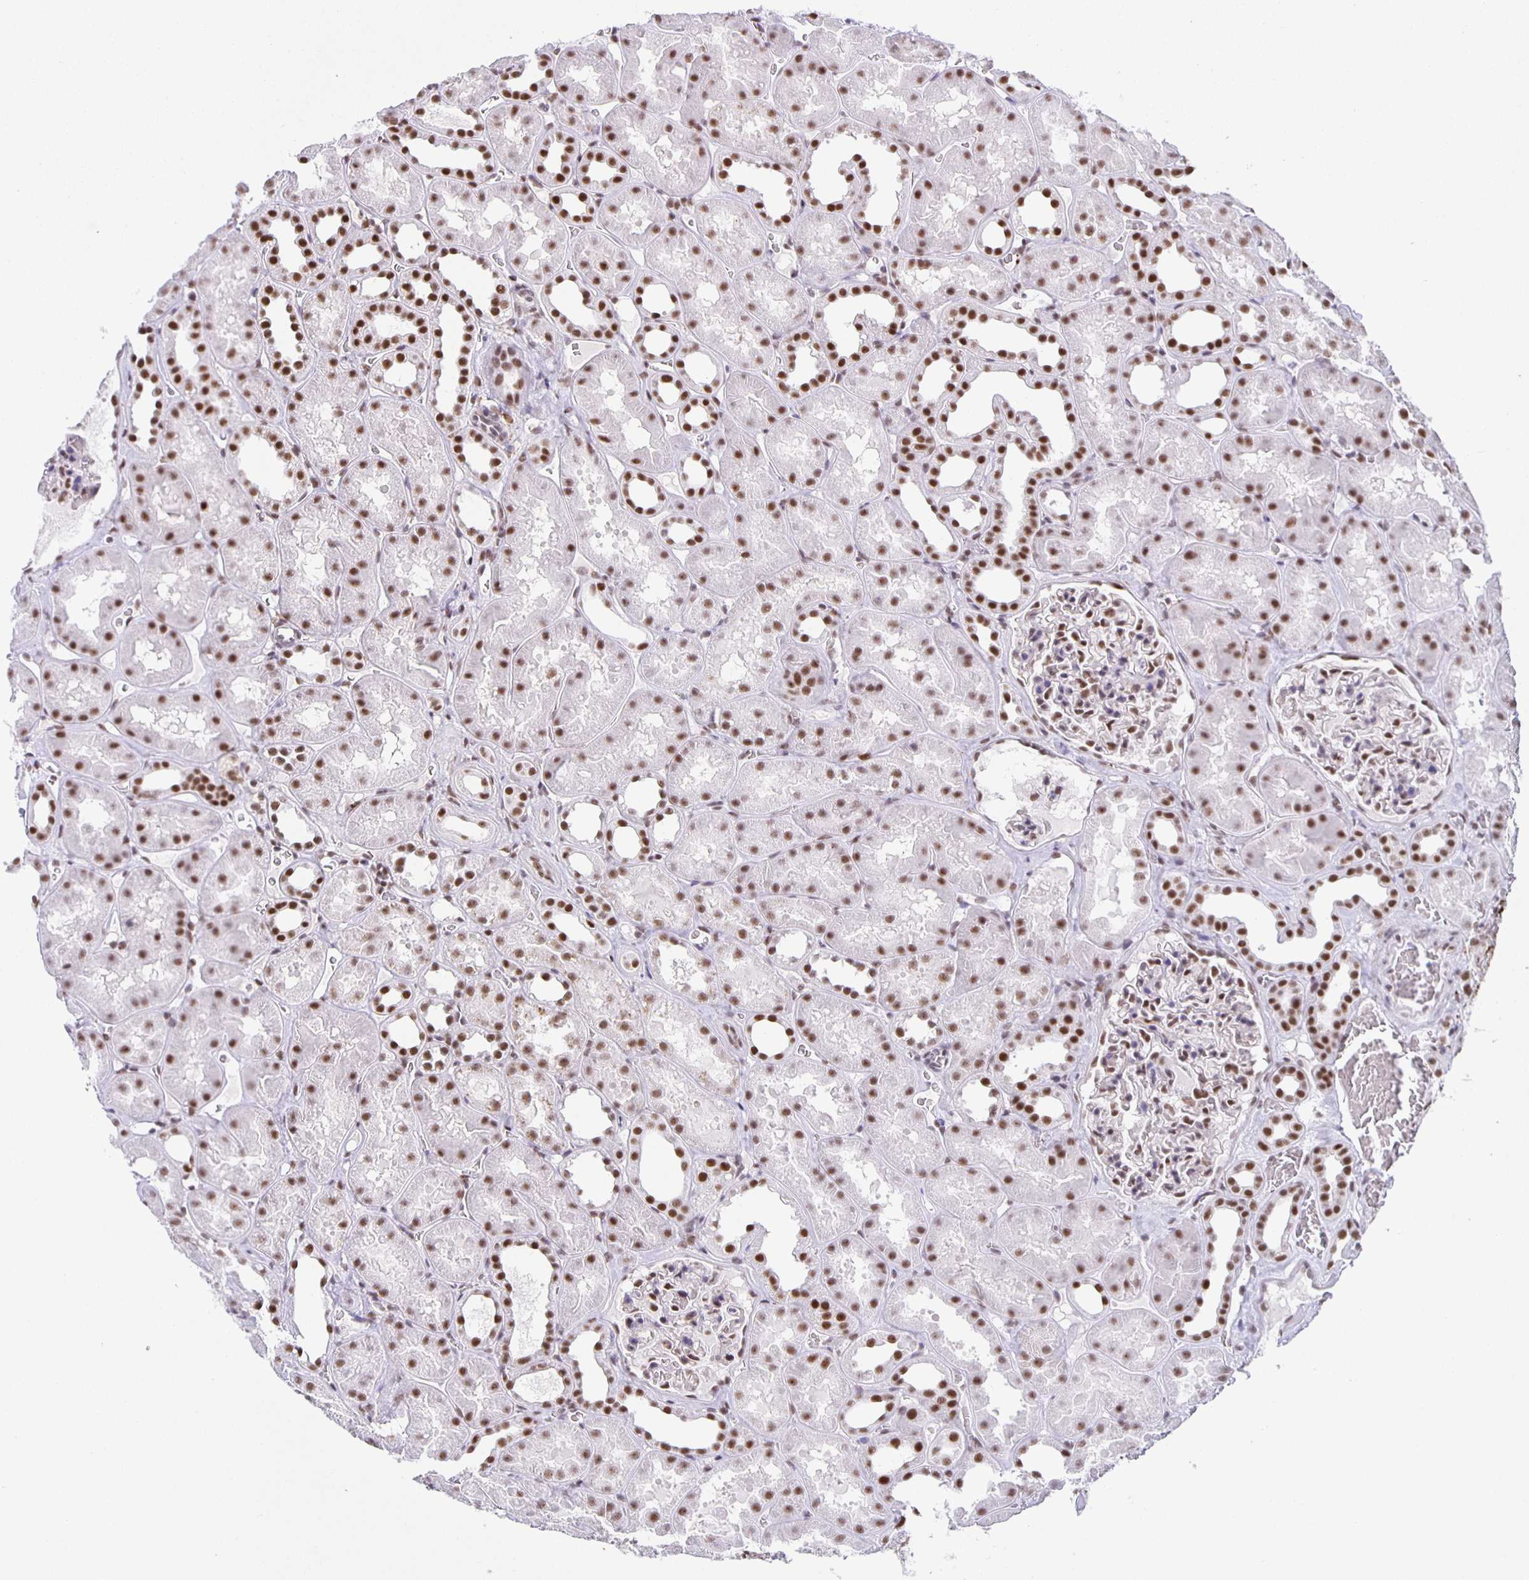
{"staining": {"intensity": "moderate", "quantity": ">75%", "location": "nuclear"}, "tissue": "kidney", "cell_type": "Cells in glomeruli", "image_type": "normal", "snomed": [{"axis": "morphology", "description": "Normal tissue, NOS"}, {"axis": "topography", "description": "Kidney"}], "caption": "Immunohistochemical staining of normal kidney shows medium levels of moderate nuclear positivity in about >75% of cells in glomeruli. The staining is performed using DAB brown chromogen to label protein expression. The nuclei are counter-stained blue using hematoxylin.", "gene": "ZRANB2", "patient": {"sex": "female", "age": 41}}